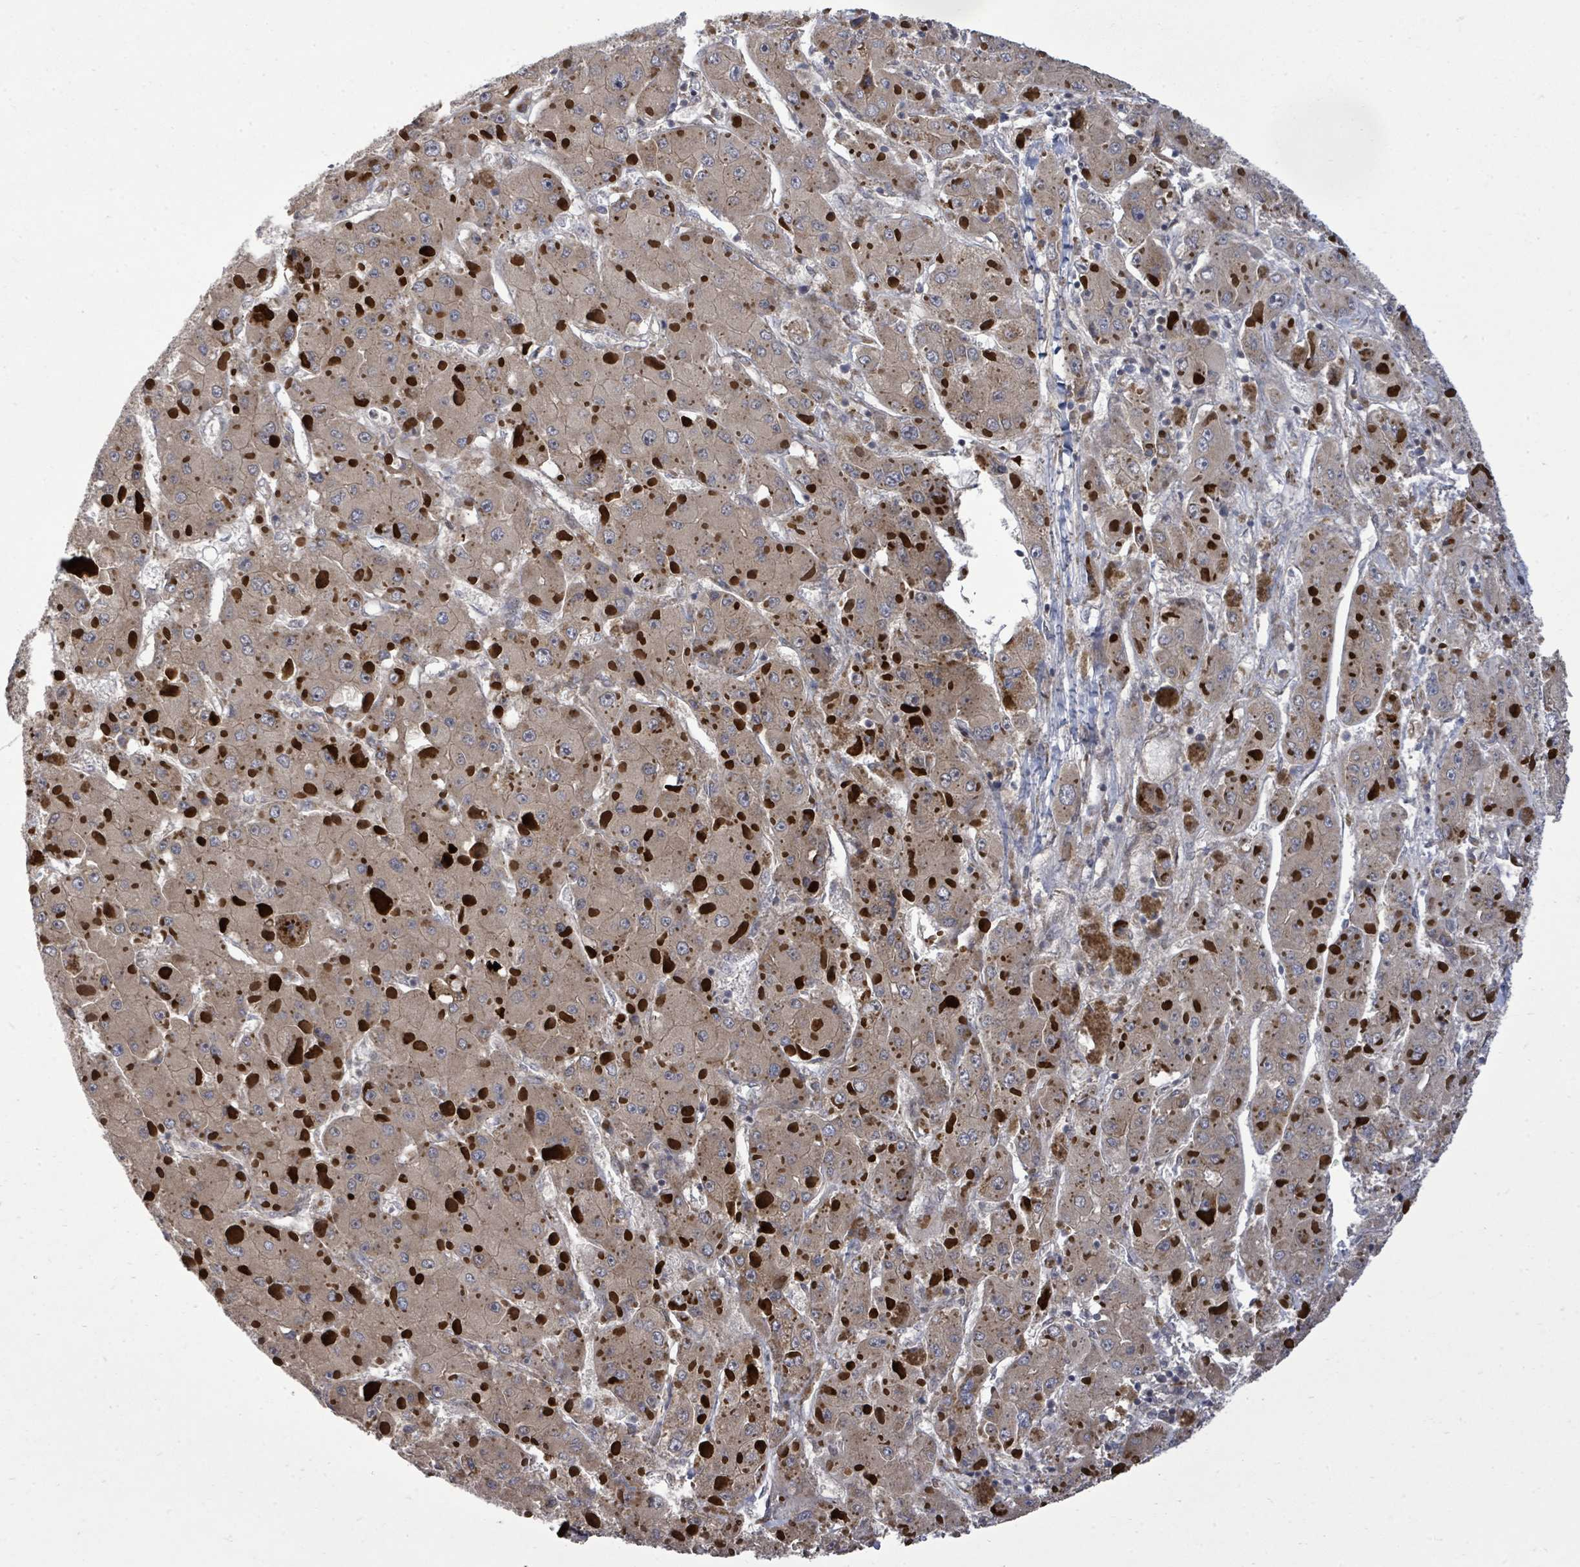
{"staining": {"intensity": "weak", "quantity": ">75%", "location": "cytoplasmic/membranous"}, "tissue": "liver cancer", "cell_type": "Tumor cells", "image_type": "cancer", "snomed": [{"axis": "morphology", "description": "Carcinoma, Hepatocellular, NOS"}, {"axis": "topography", "description": "Liver"}], "caption": "There is low levels of weak cytoplasmic/membranous staining in tumor cells of liver cancer, as demonstrated by immunohistochemical staining (brown color).", "gene": "KRTAP27-1", "patient": {"sex": "female", "age": 73}}